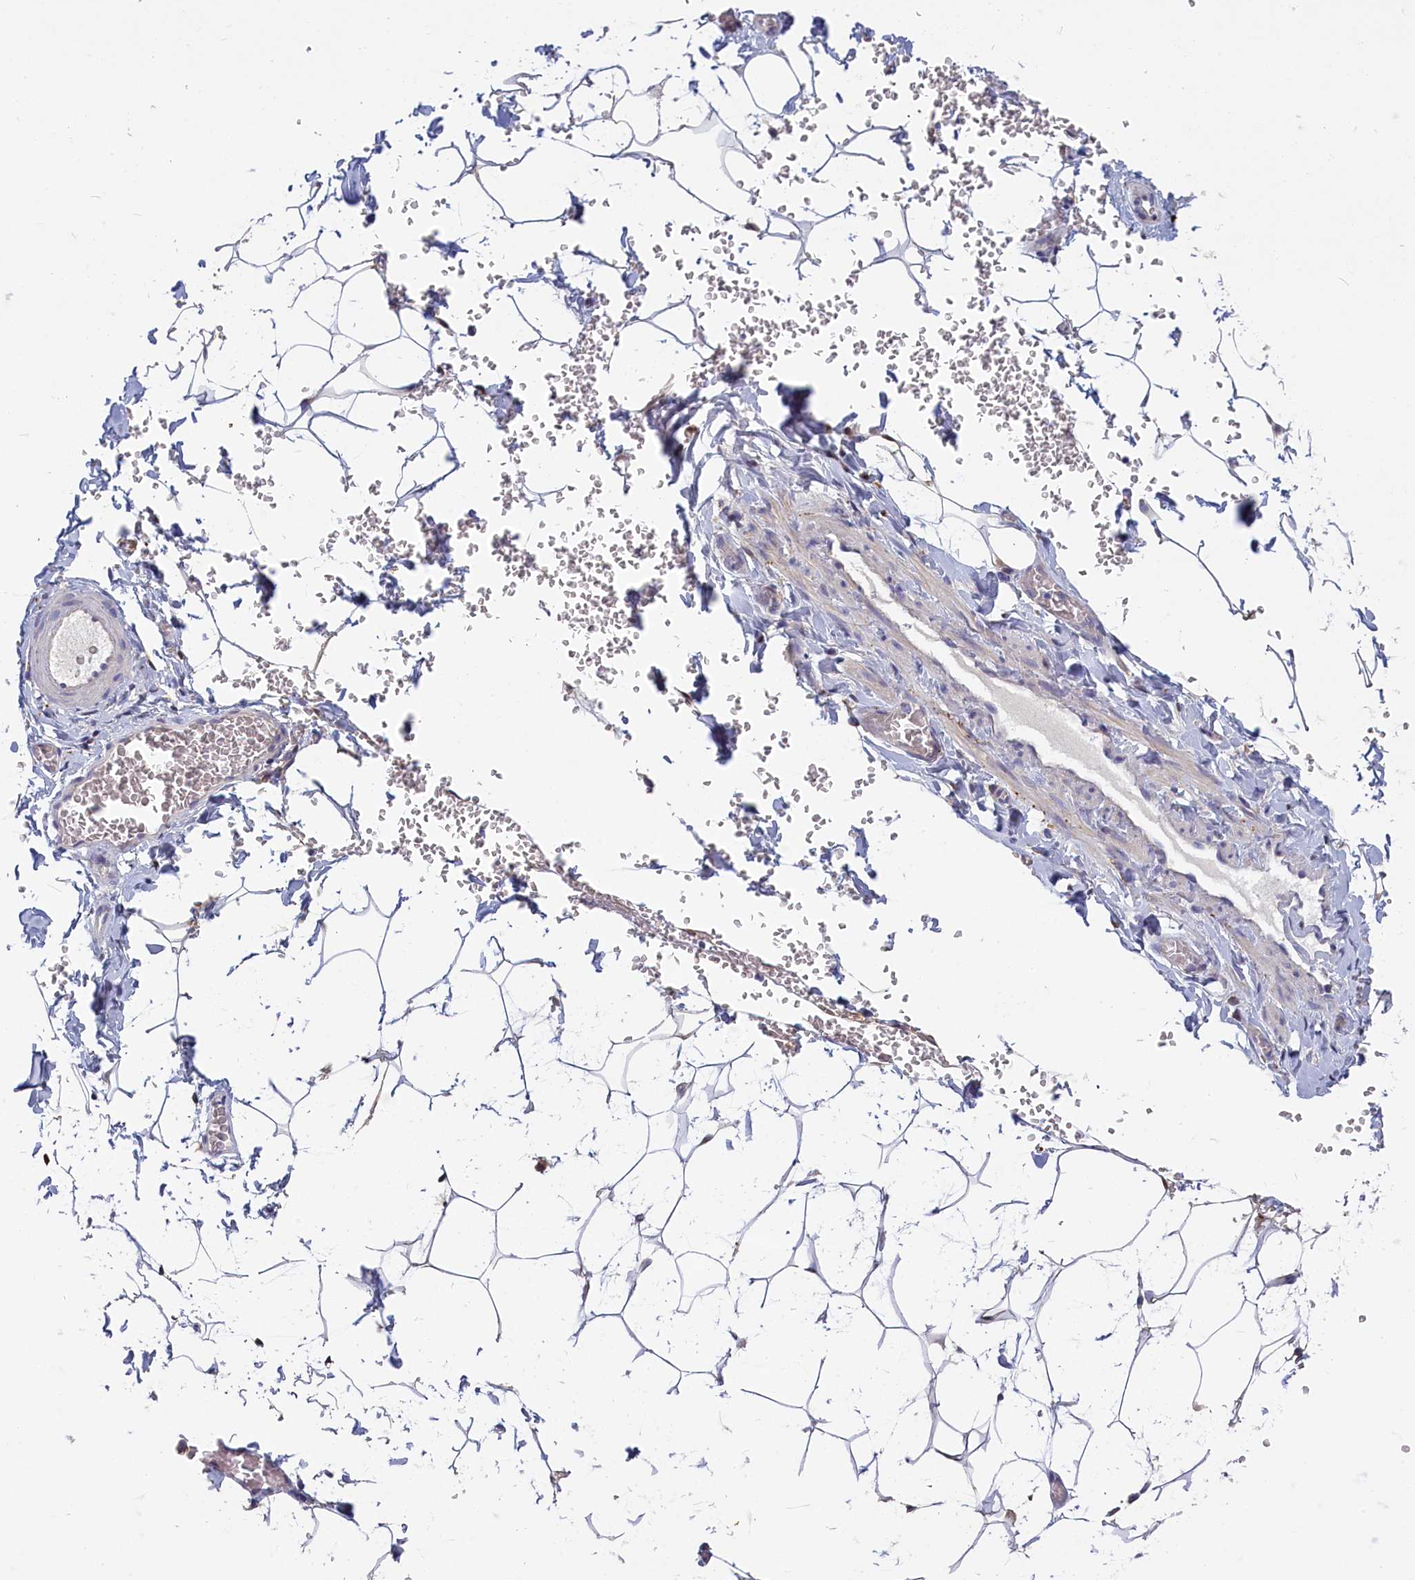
{"staining": {"intensity": "negative", "quantity": "none", "location": "none"}, "tissue": "adipose tissue", "cell_type": "Adipocytes", "image_type": "normal", "snomed": [{"axis": "morphology", "description": "Normal tissue, NOS"}, {"axis": "topography", "description": "Gallbladder"}, {"axis": "topography", "description": "Peripheral nerve tissue"}], "caption": "Immunohistochemical staining of normal human adipose tissue reveals no significant positivity in adipocytes.", "gene": "UCHL3", "patient": {"sex": "male", "age": 38}}